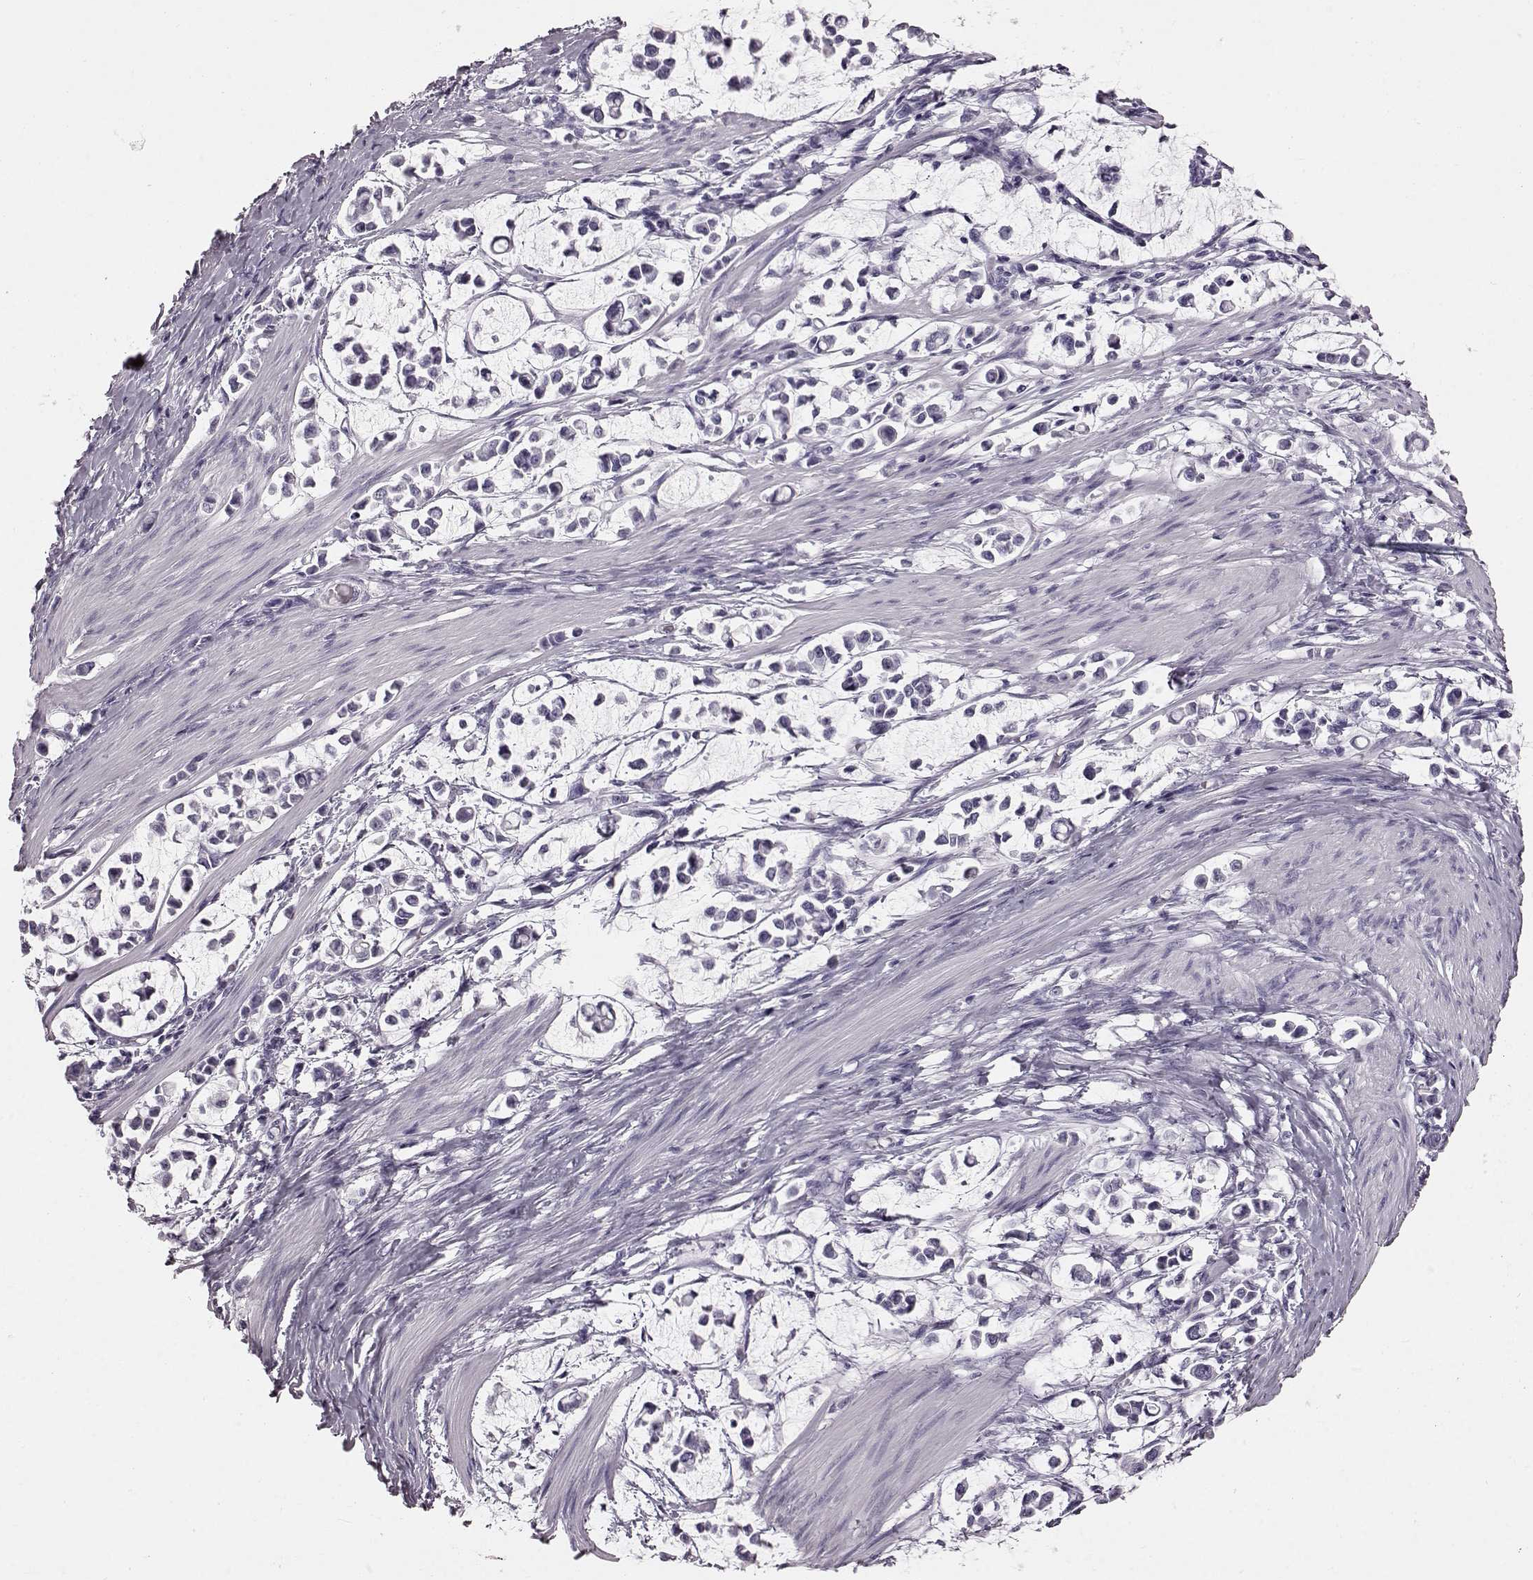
{"staining": {"intensity": "negative", "quantity": "none", "location": "none"}, "tissue": "stomach cancer", "cell_type": "Tumor cells", "image_type": "cancer", "snomed": [{"axis": "morphology", "description": "Adenocarcinoma, NOS"}, {"axis": "topography", "description": "Stomach"}], "caption": "Immunohistochemistry (IHC) of stomach adenocarcinoma demonstrates no expression in tumor cells.", "gene": "TCHHL1", "patient": {"sex": "male", "age": 82}}